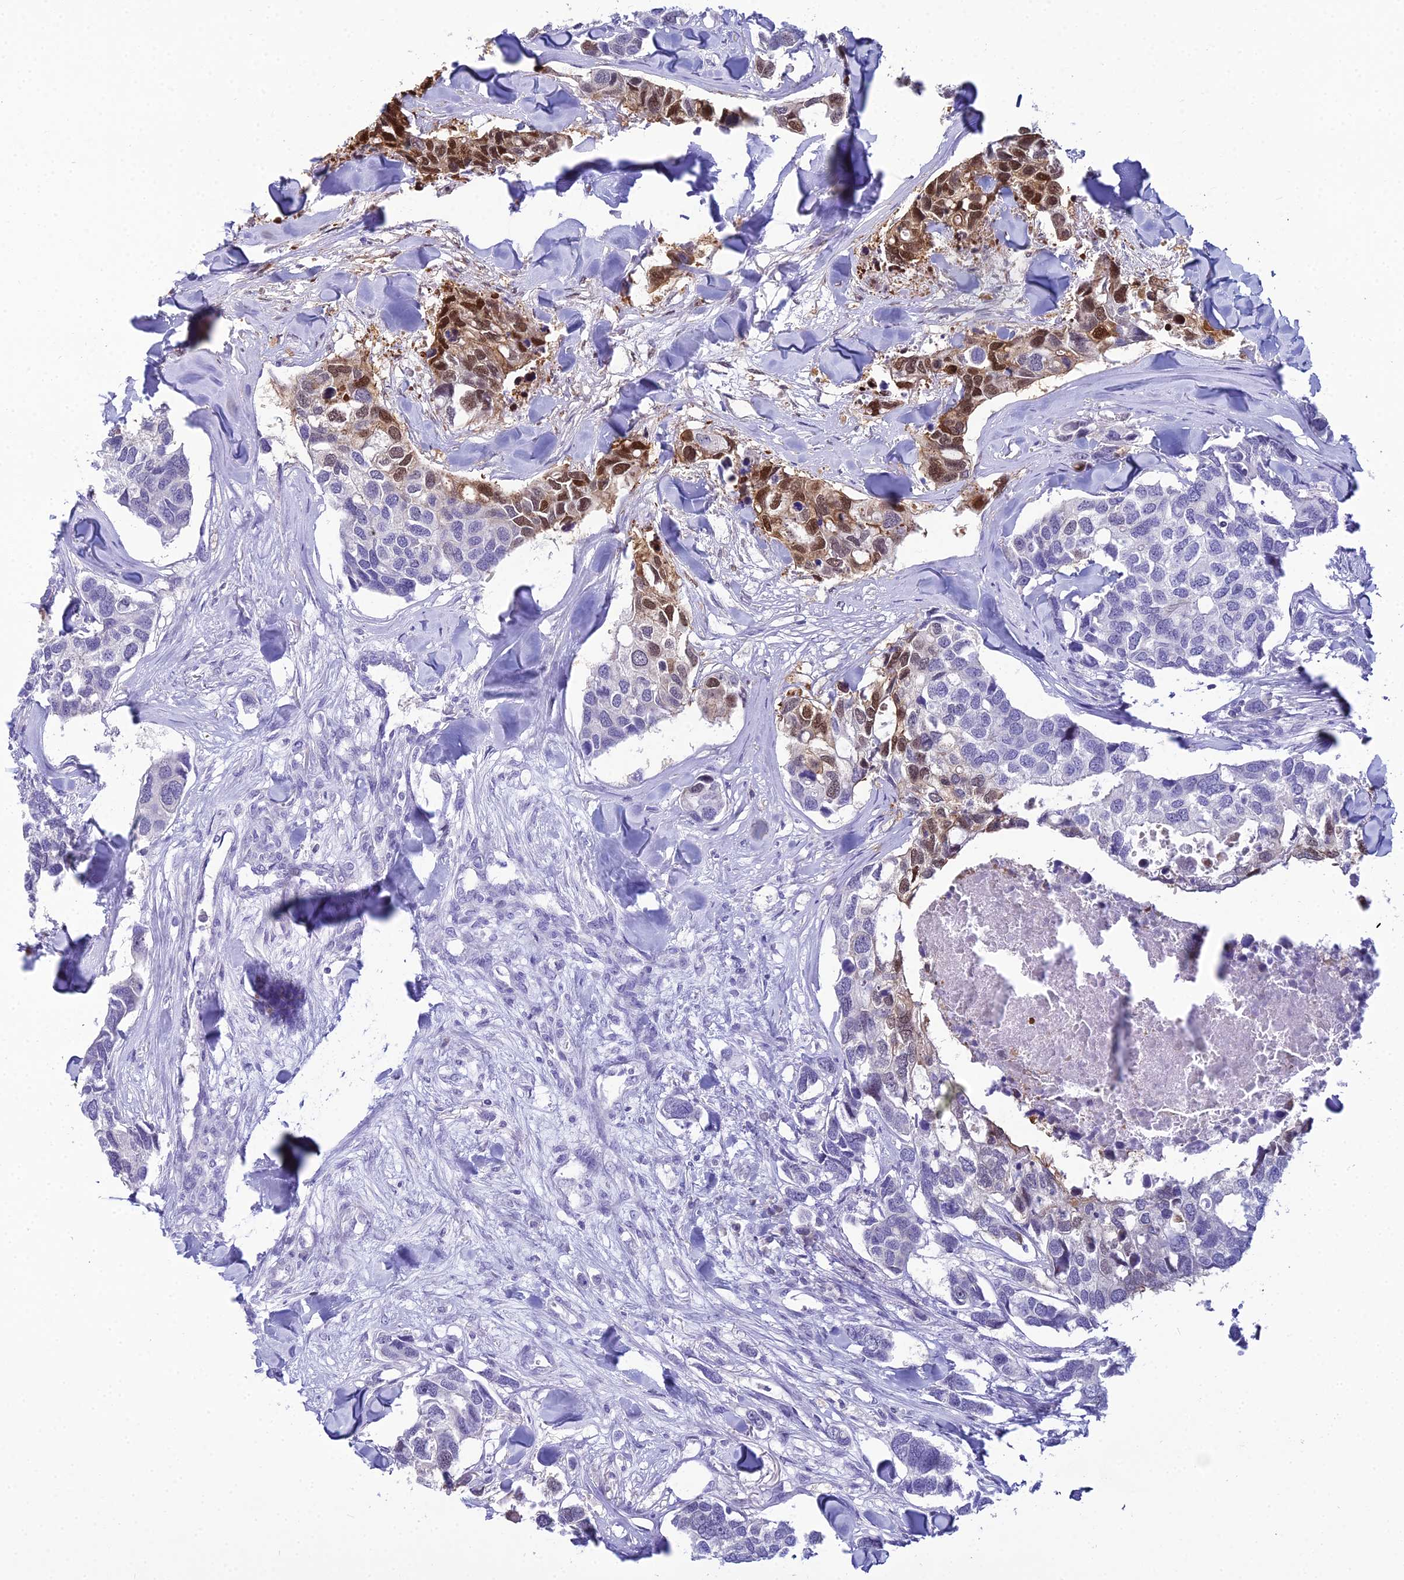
{"staining": {"intensity": "strong", "quantity": "25%-75%", "location": "nuclear"}, "tissue": "breast cancer", "cell_type": "Tumor cells", "image_type": "cancer", "snomed": [{"axis": "morphology", "description": "Duct carcinoma"}, {"axis": "topography", "description": "Breast"}], "caption": "This histopathology image shows immunohistochemistry (IHC) staining of human infiltrating ductal carcinoma (breast), with high strong nuclear positivity in about 25%-75% of tumor cells.", "gene": "ZMIZ1", "patient": {"sex": "female", "age": 83}}